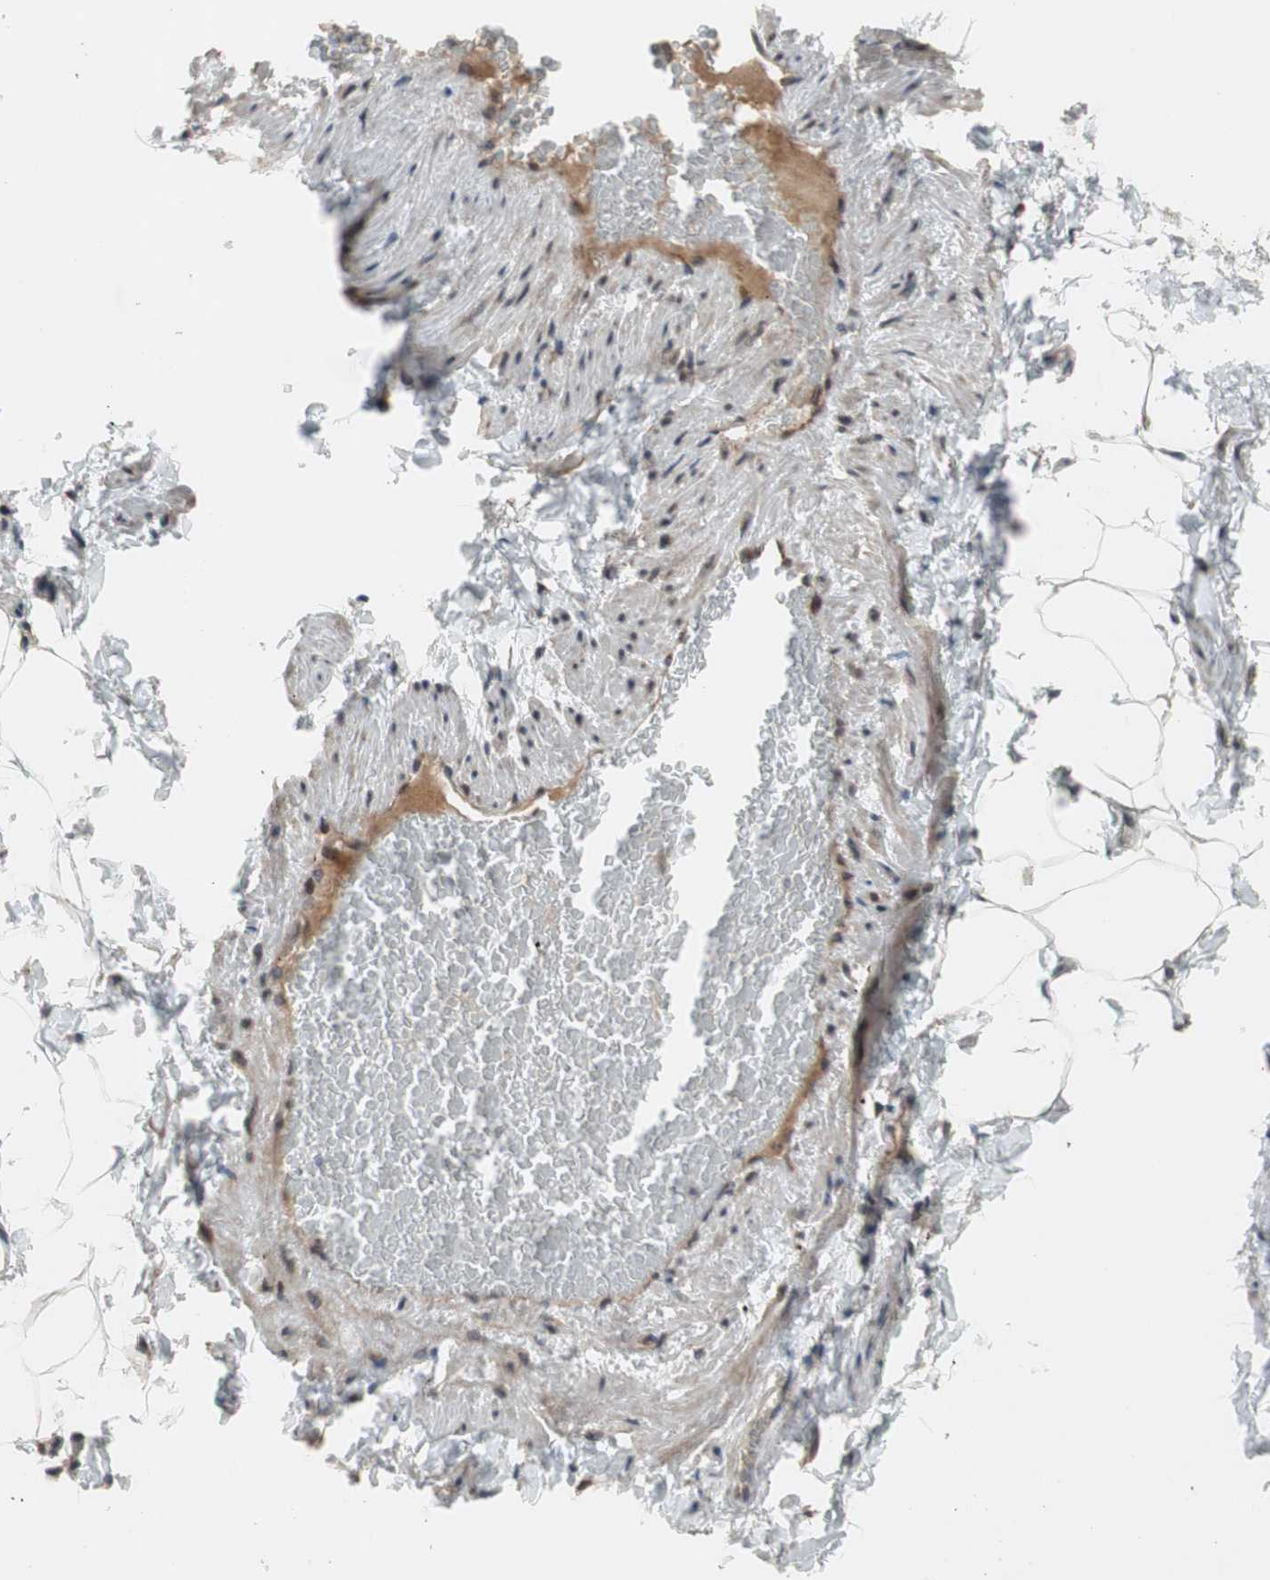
{"staining": {"intensity": "weak", "quantity": ">75%", "location": "cytoplasmic/membranous"}, "tissue": "adipose tissue", "cell_type": "Adipocytes", "image_type": "normal", "snomed": [{"axis": "morphology", "description": "Normal tissue, NOS"}, {"axis": "topography", "description": "Vascular tissue"}], "caption": "Adipocytes exhibit low levels of weak cytoplasmic/membranous positivity in about >75% of cells in unremarkable human adipose tissue.", "gene": "OAZ1", "patient": {"sex": "male", "age": 41}}